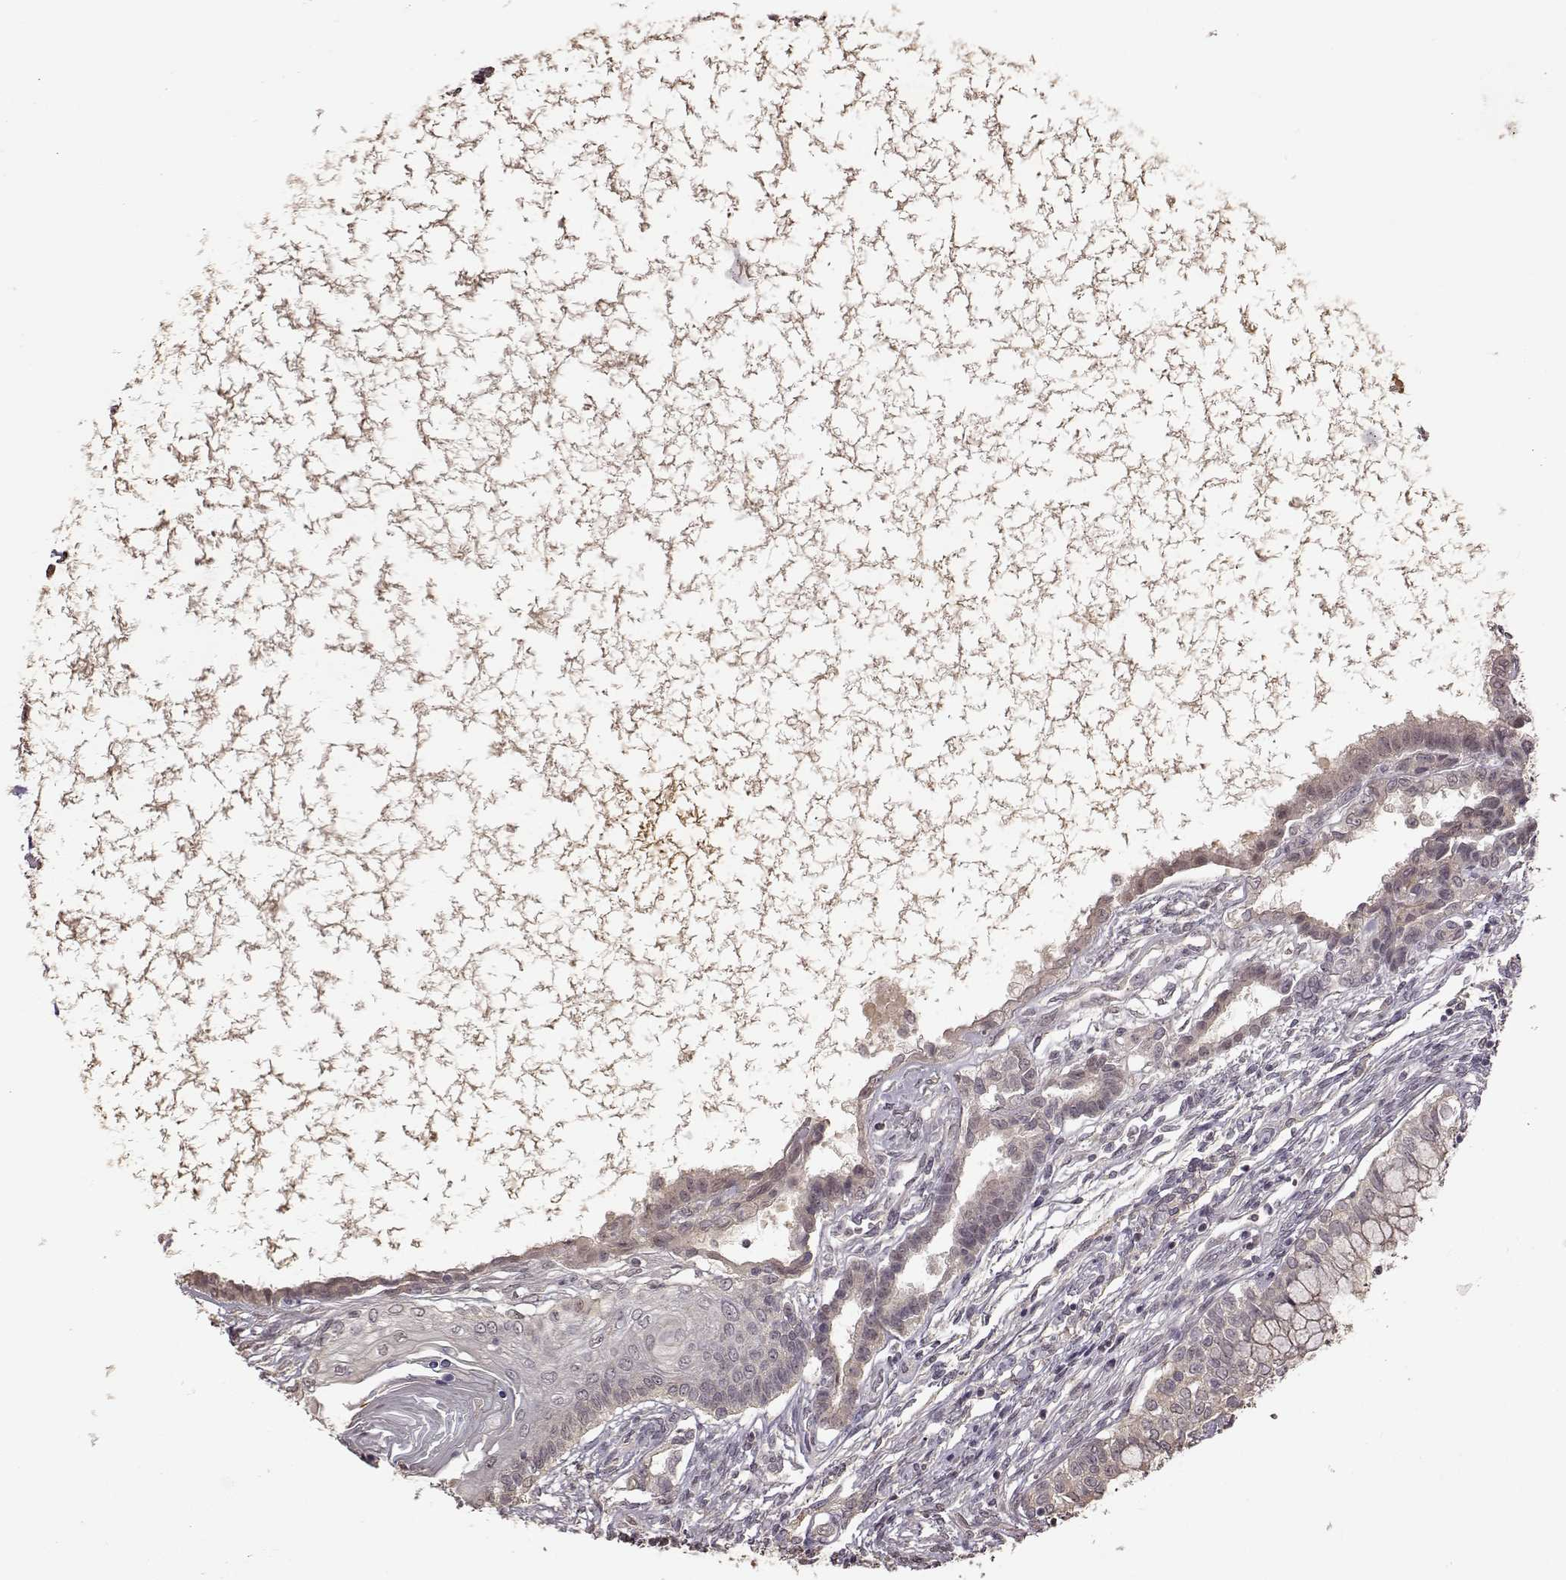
{"staining": {"intensity": "negative", "quantity": "none", "location": "none"}, "tissue": "testis cancer", "cell_type": "Tumor cells", "image_type": "cancer", "snomed": [{"axis": "morphology", "description": "Carcinoma, Embryonal, NOS"}, {"axis": "topography", "description": "Testis"}], "caption": "There is no significant expression in tumor cells of embryonal carcinoma (testis).", "gene": "CRB1", "patient": {"sex": "male", "age": 37}}